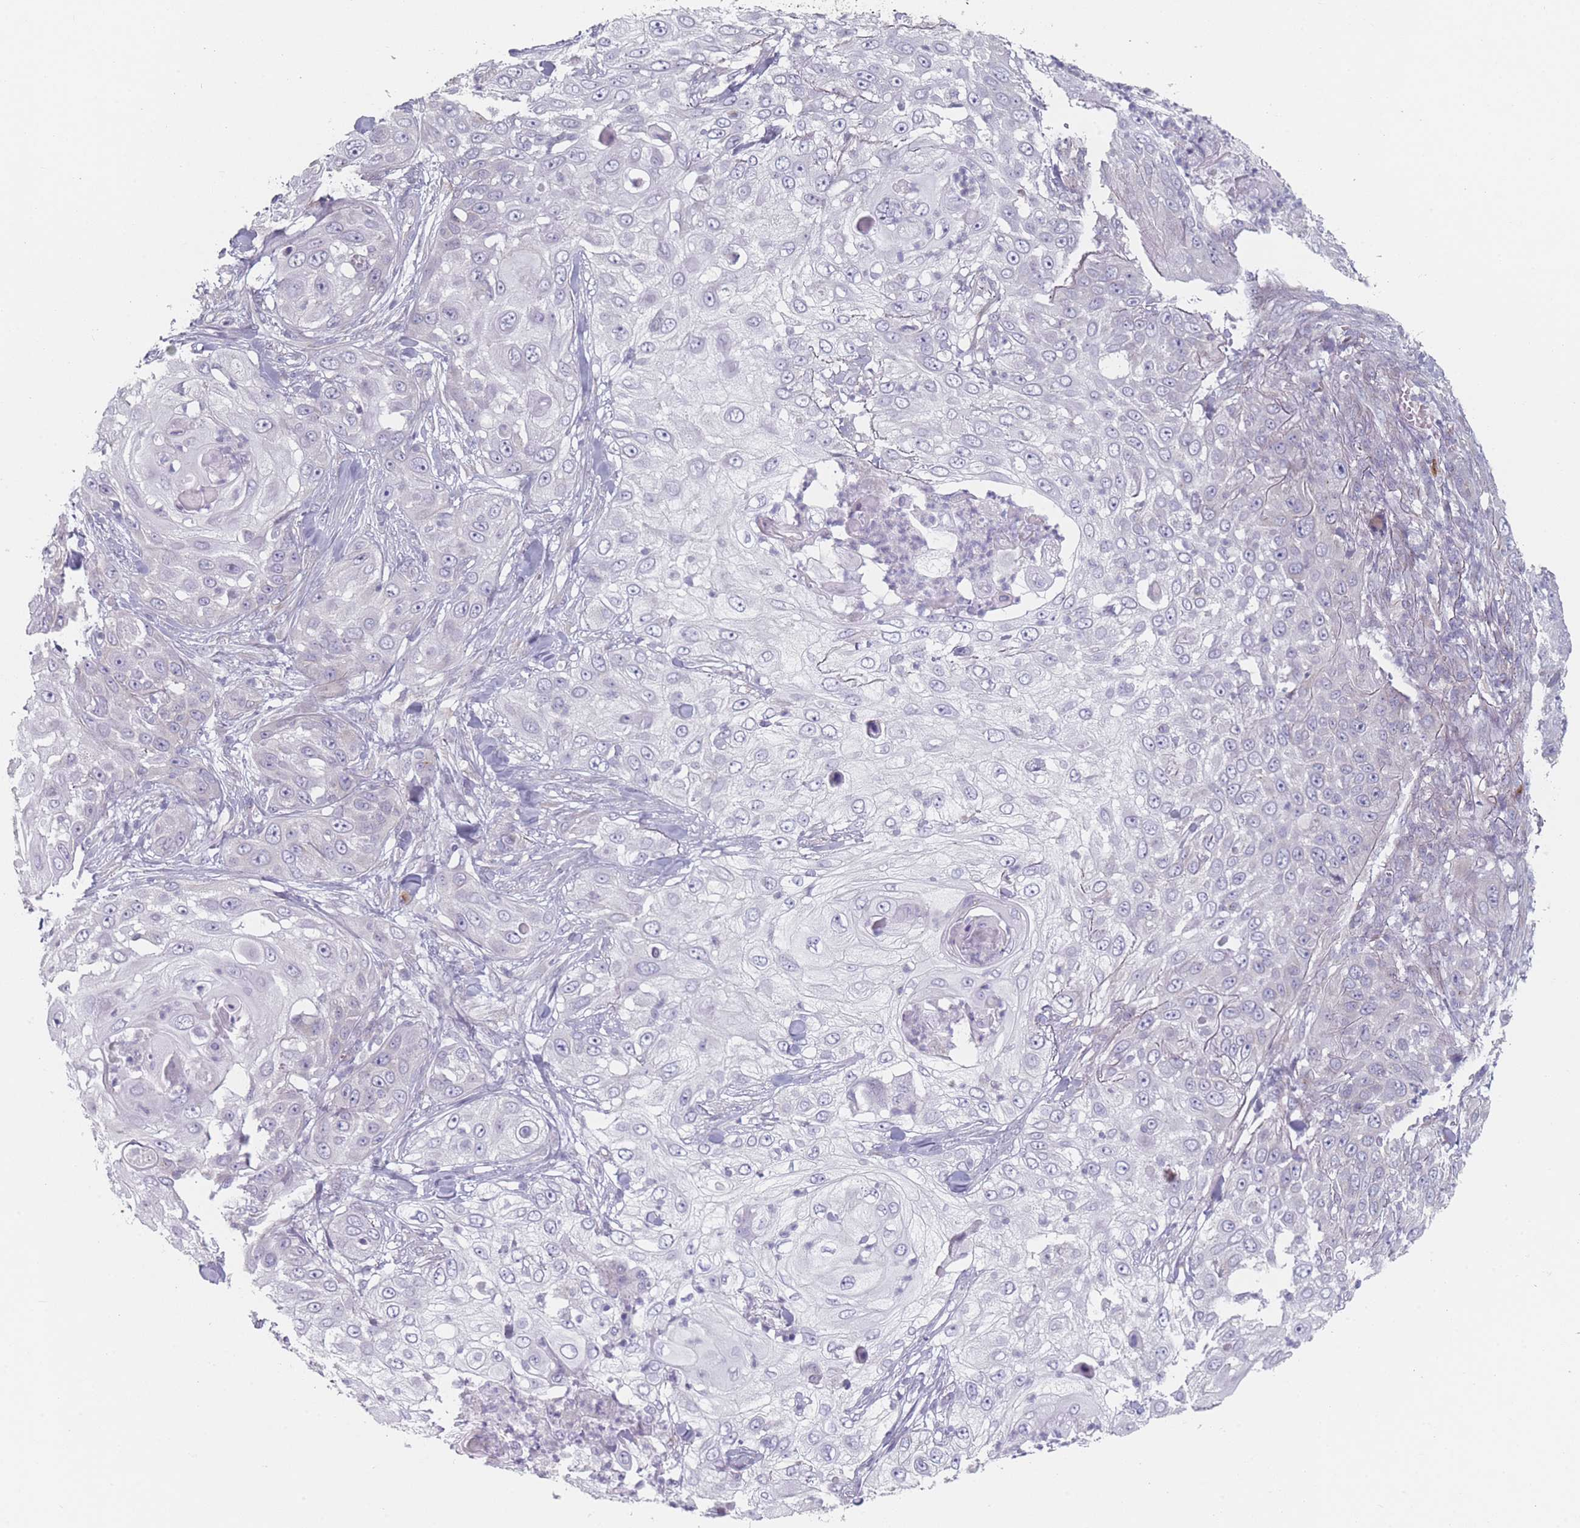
{"staining": {"intensity": "negative", "quantity": "none", "location": "none"}, "tissue": "skin cancer", "cell_type": "Tumor cells", "image_type": "cancer", "snomed": [{"axis": "morphology", "description": "Squamous cell carcinoma, NOS"}, {"axis": "topography", "description": "Skin"}], "caption": "High power microscopy image of an immunohistochemistry (IHC) image of squamous cell carcinoma (skin), revealing no significant positivity in tumor cells.", "gene": "RNF4", "patient": {"sex": "female", "age": 44}}